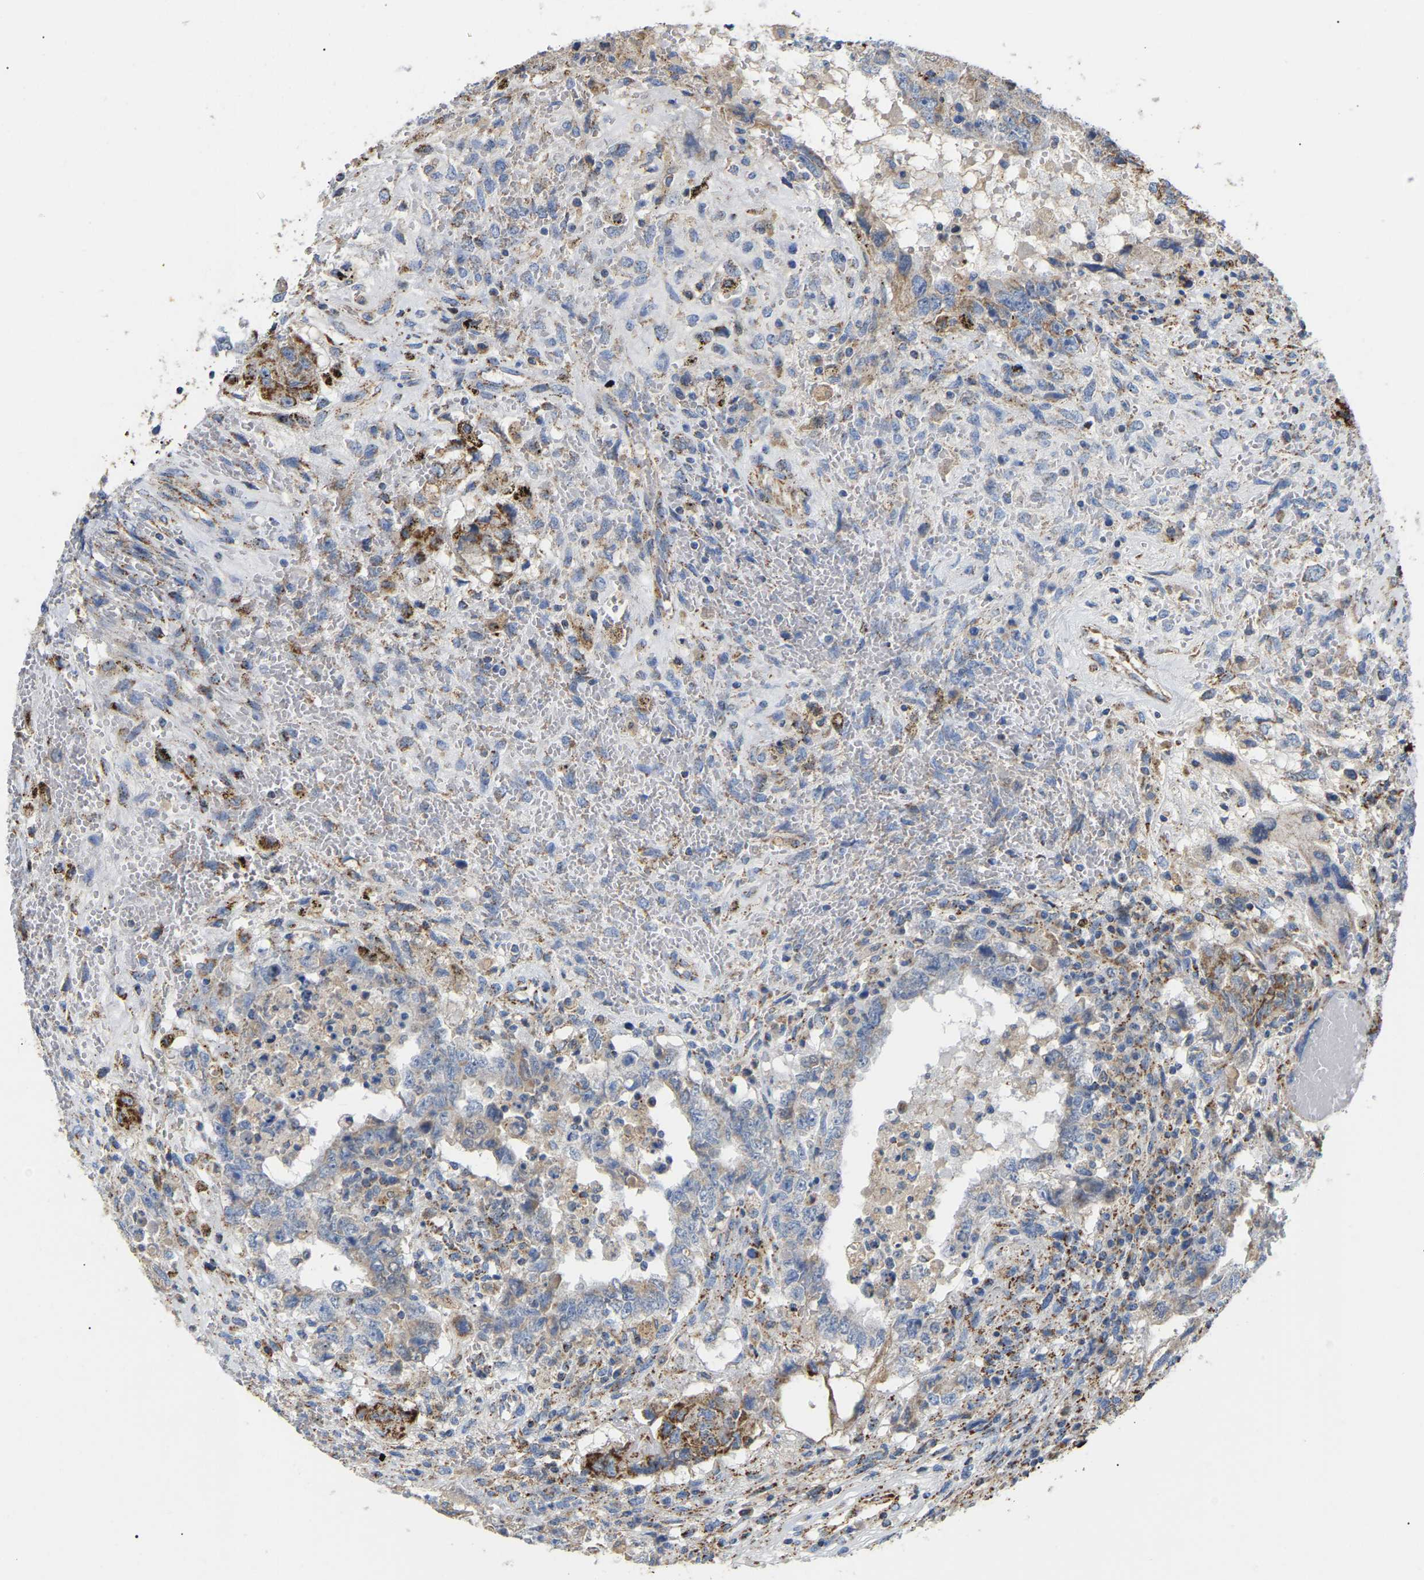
{"staining": {"intensity": "weak", "quantity": "<25%", "location": "cytoplasmic/membranous"}, "tissue": "testis cancer", "cell_type": "Tumor cells", "image_type": "cancer", "snomed": [{"axis": "morphology", "description": "Carcinoma, Embryonal, NOS"}, {"axis": "topography", "description": "Testis"}], "caption": "Human testis embryonal carcinoma stained for a protein using immunohistochemistry exhibits no staining in tumor cells.", "gene": "HIBADH", "patient": {"sex": "male", "age": 26}}